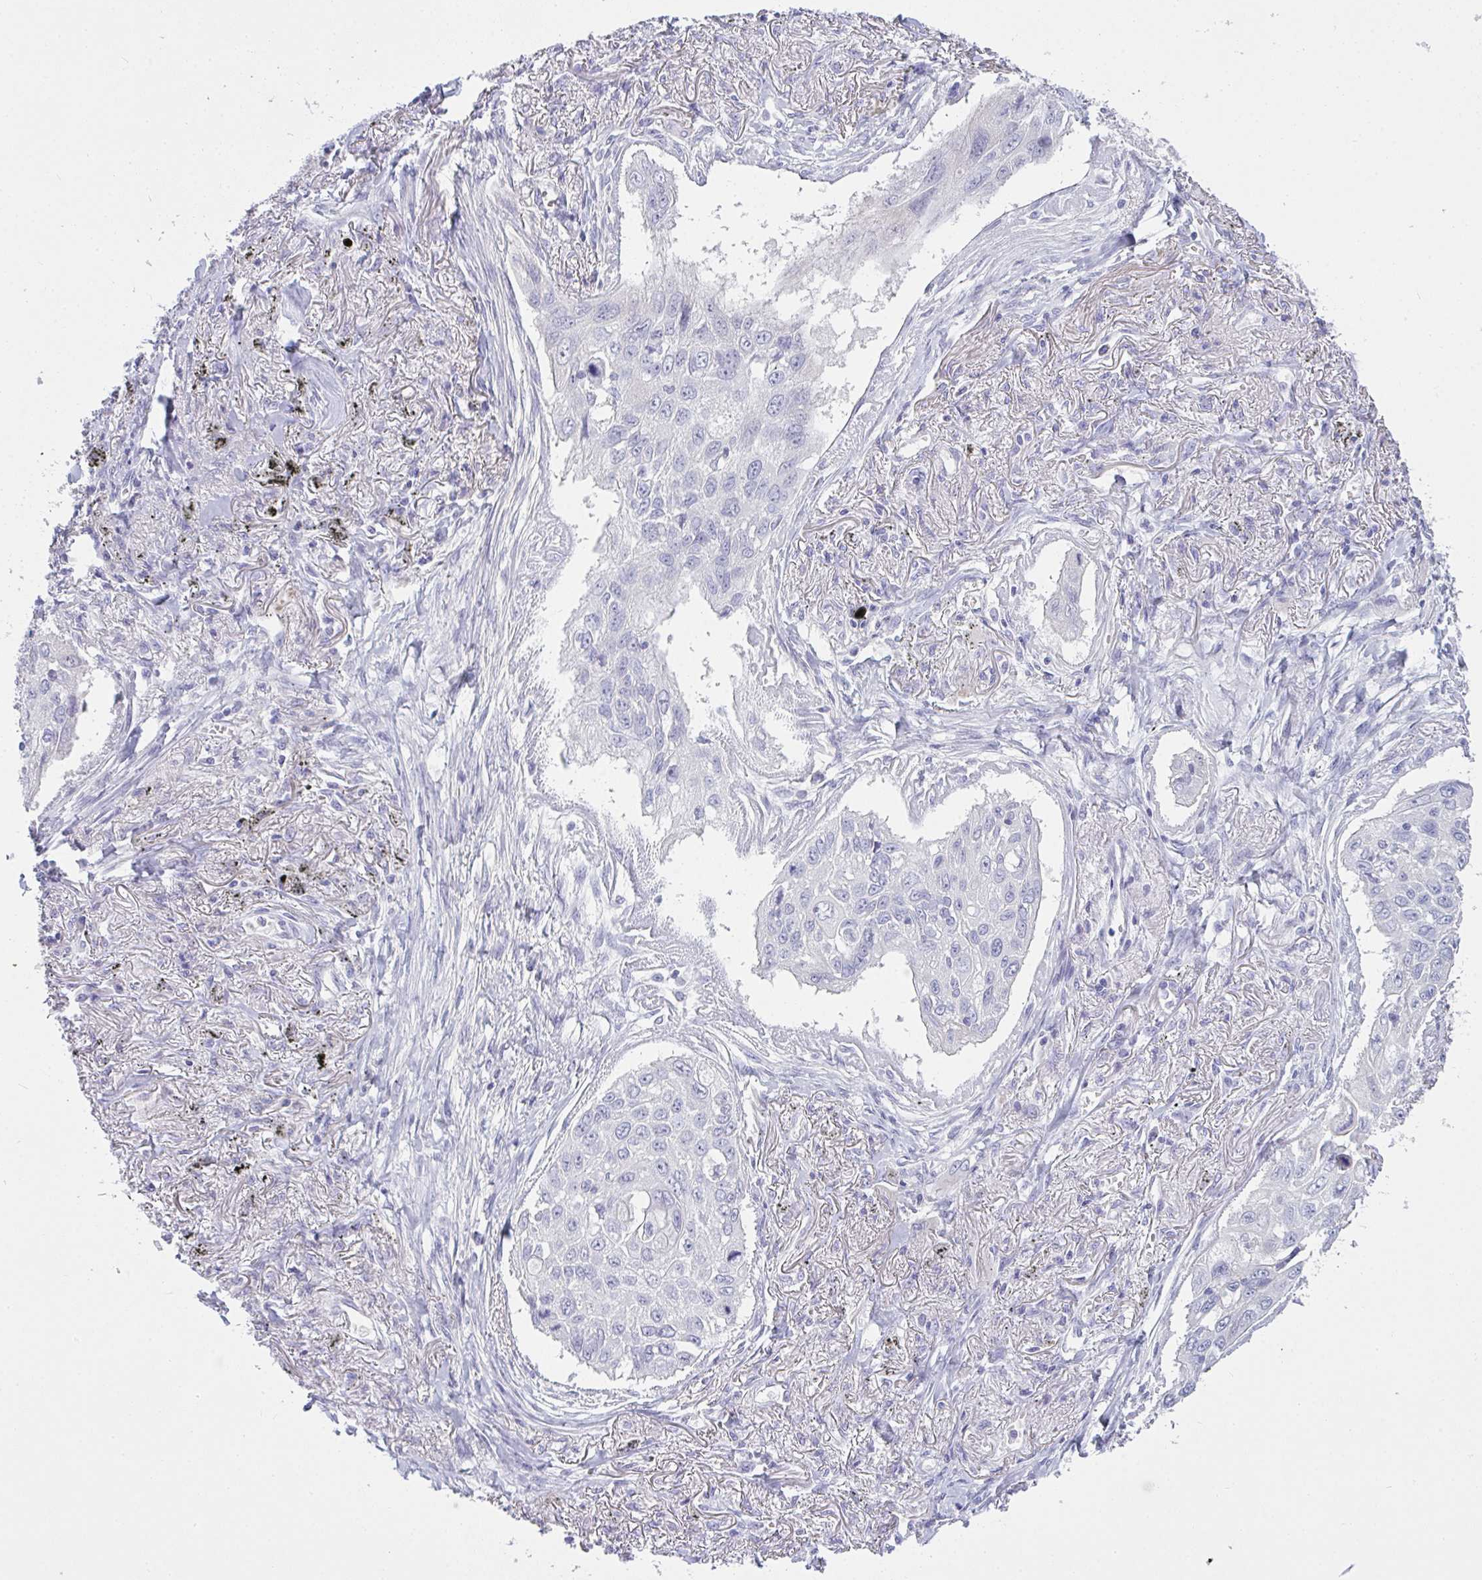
{"staining": {"intensity": "negative", "quantity": "none", "location": "none"}, "tissue": "lung cancer", "cell_type": "Tumor cells", "image_type": "cancer", "snomed": [{"axis": "morphology", "description": "Squamous cell carcinoma, NOS"}, {"axis": "topography", "description": "Lung"}], "caption": "A photomicrograph of squamous cell carcinoma (lung) stained for a protein shows no brown staining in tumor cells.", "gene": "GSDMB", "patient": {"sex": "male", "age": 75}}